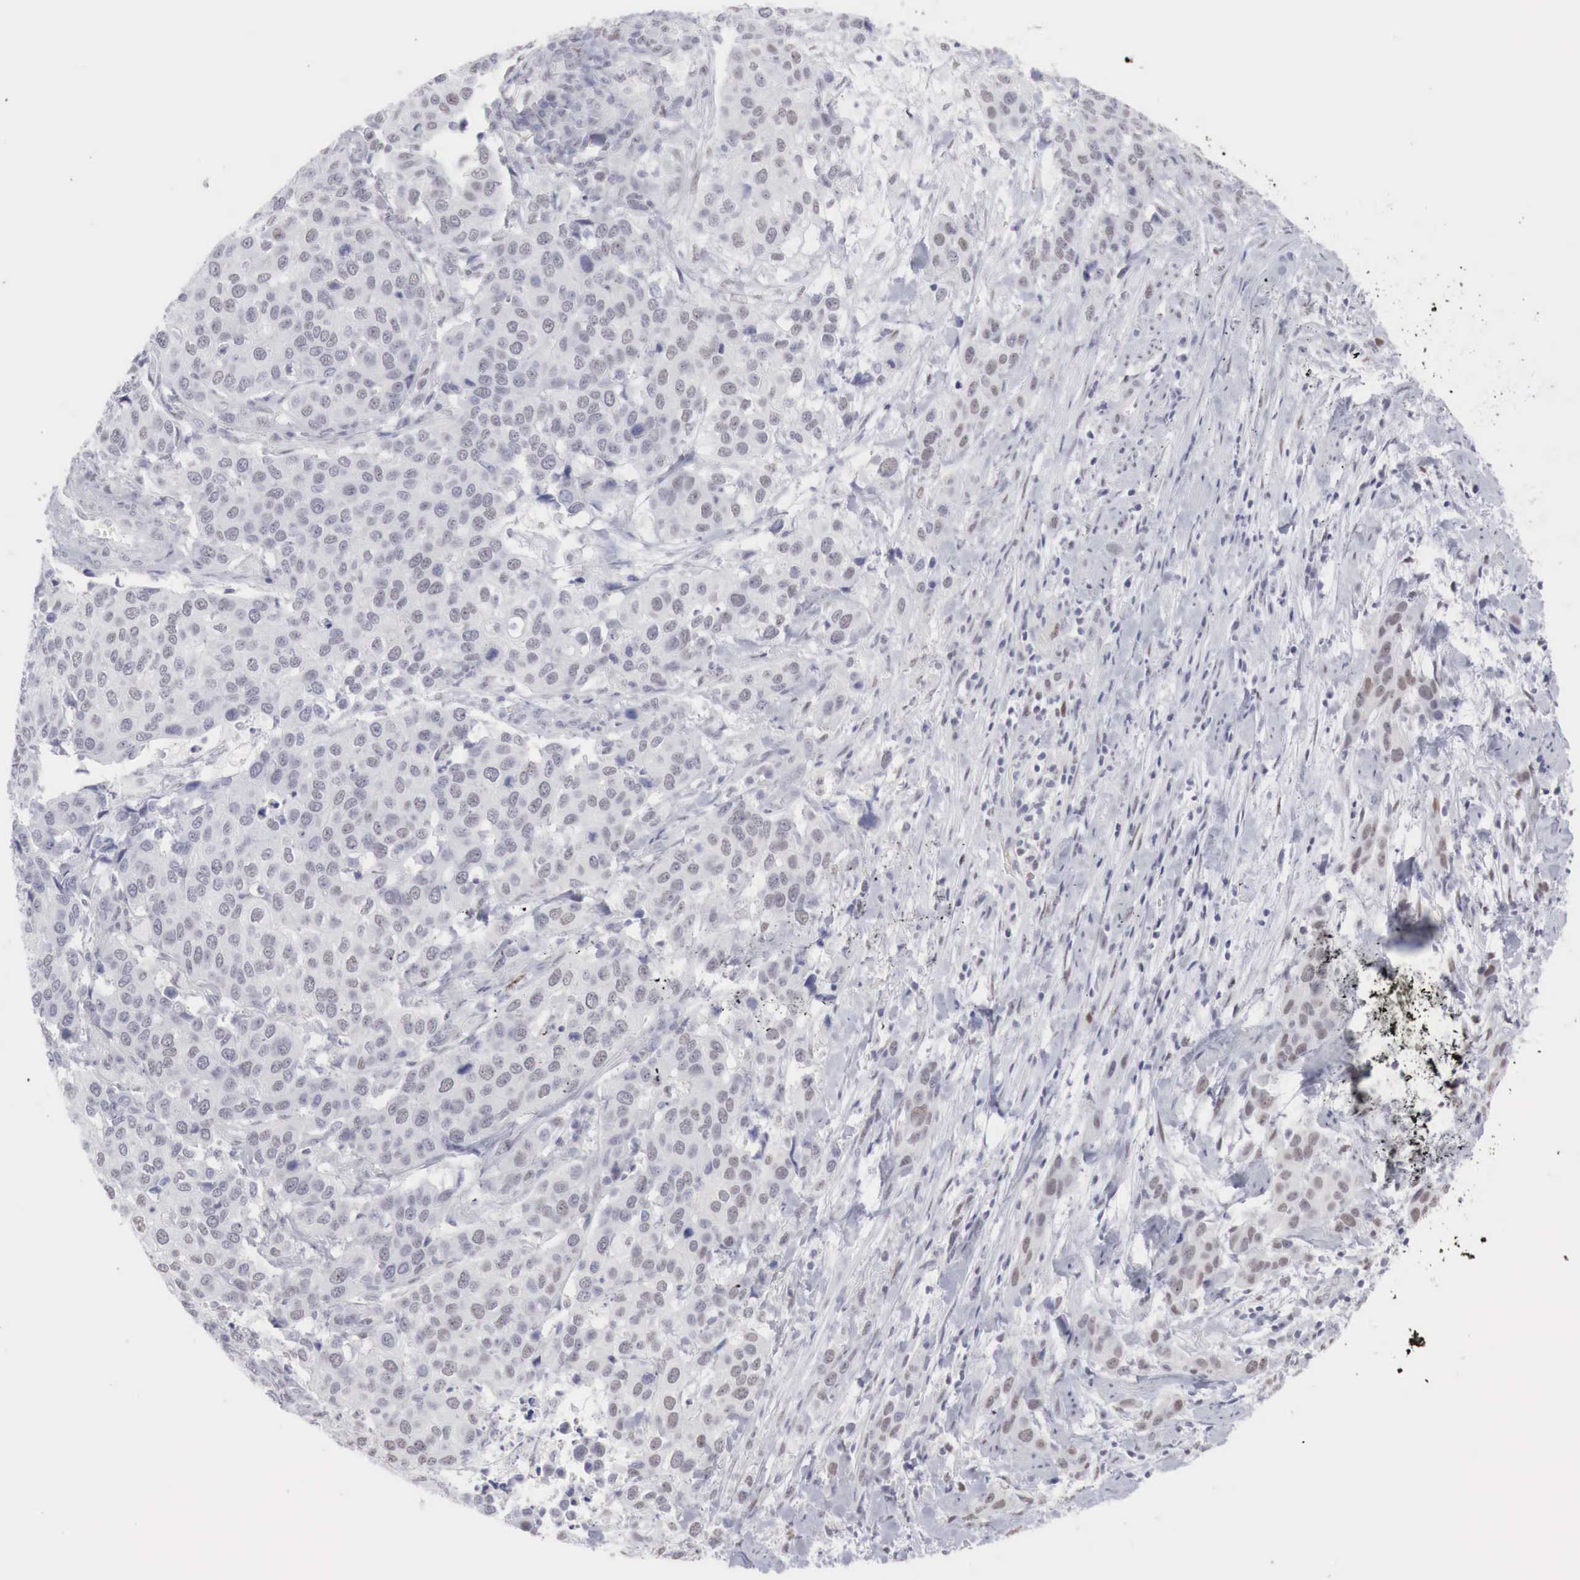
{"staining": {"intensity": "weak", "quantity": "<25%", "location": "nuclear"}, "tissue": "cervical cancer", "cell_type": "Tumor cells", "image_type": "cancer", "snomed": [{"axis": "morphology", "description": "Squamous cell carcinoma, NOS"}, {"axis": "topography", "description": "Cervix"}], "caption": "The histopathology image reveals no significant expression in tumor cells of squamous cell carcinoma (cervical). (DAB immunohistochemistry (IHC) with hematoxylin counter stain).", "gene": "FOXP2", "patient": {"sex": "female", "age": 54}}